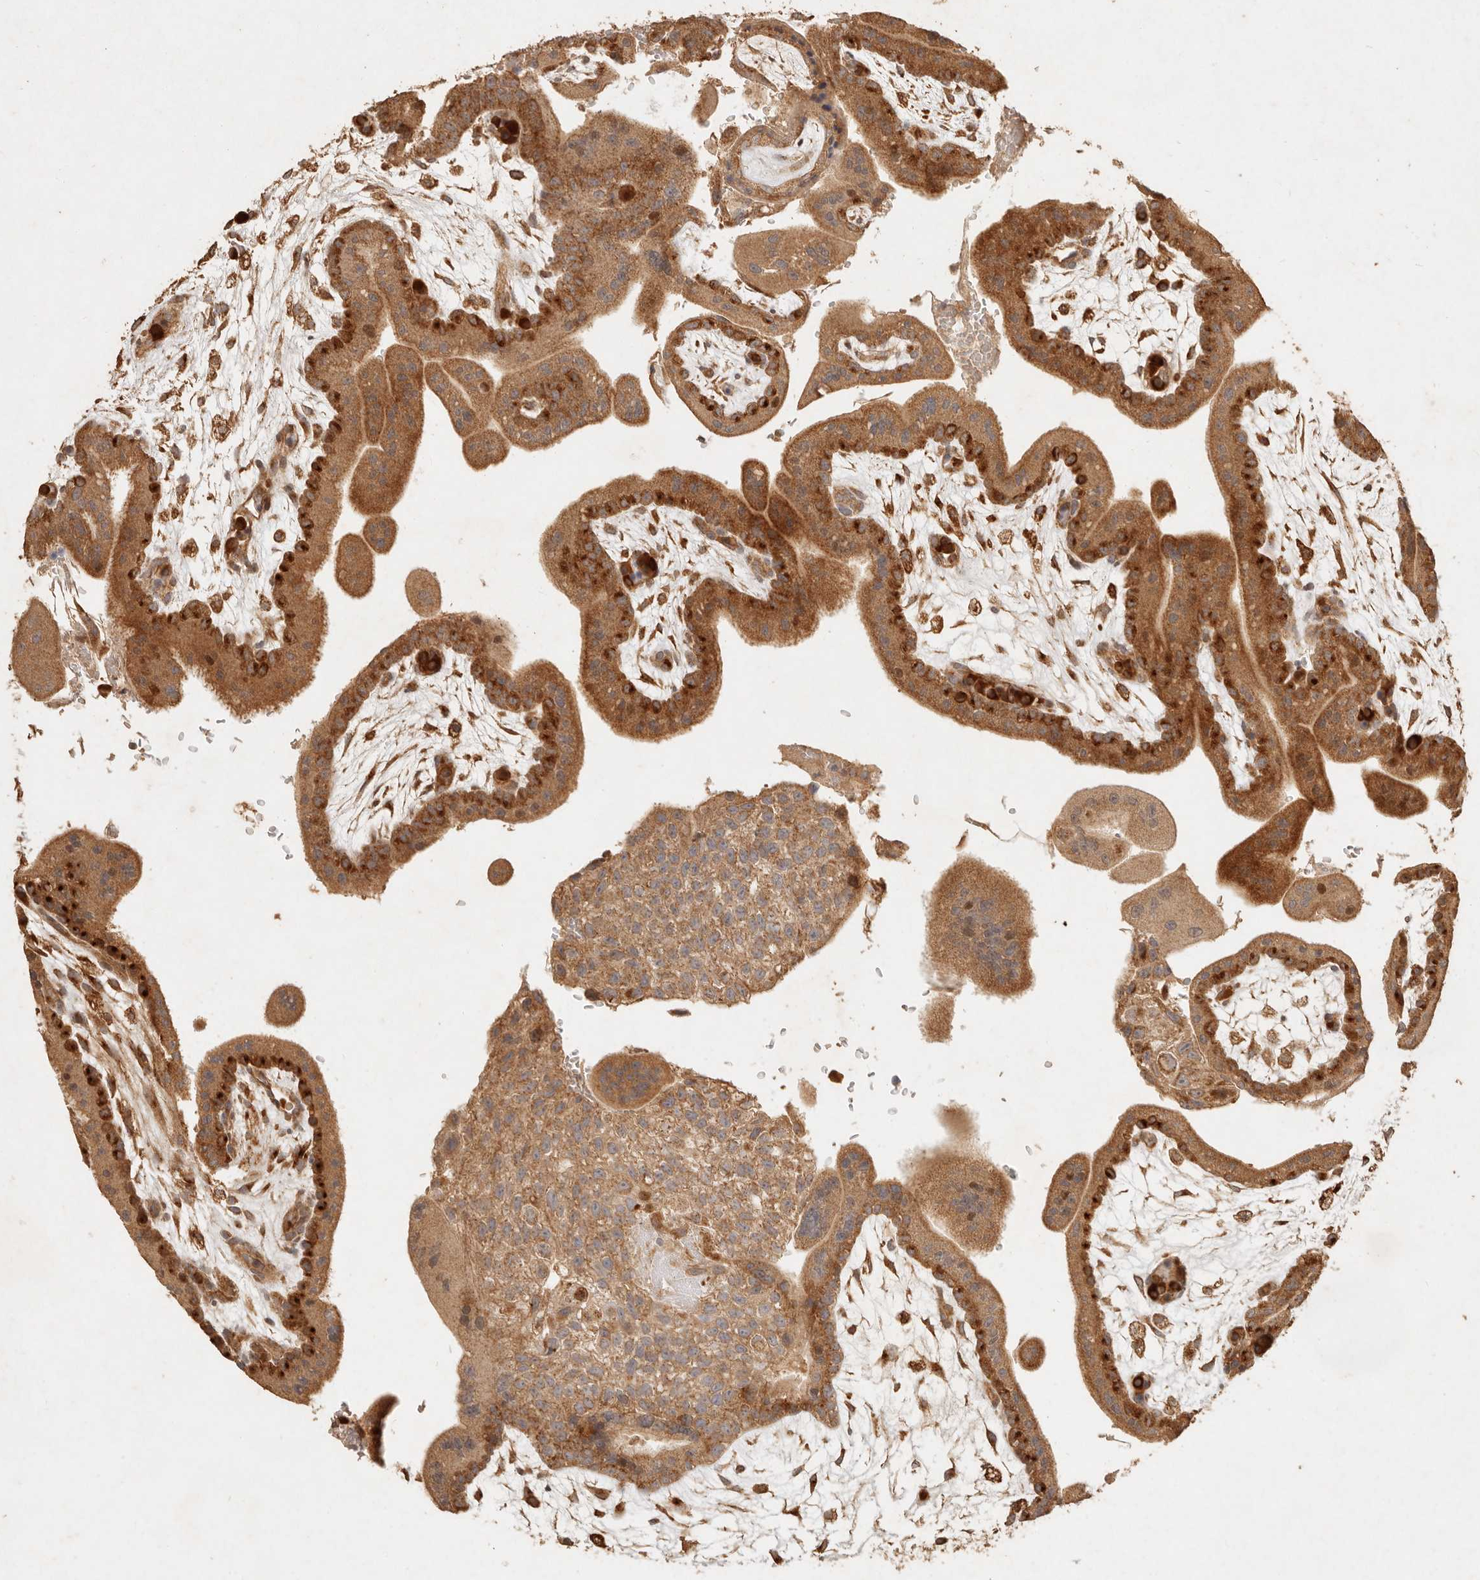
{"staining": {"intensity": "weak", "quantity": ">75%", "location": "cytoplasmic/membranous"}, "tissue": "placenta", "cell_type": "Decidual cells", "image_type": "normal", "snomed": [{"axis": "morphology", "description": "Normal tissue, NOS"}, {"axis": "topography", "description": "Placenta"}], "caption": "High-power microscopy captured an immunohistochemistry micrograph of unremarkable placenta, revealing weak cytoplasmic/membranous expression in approximately >75% of decidual cells. (Brightfield microscopy of DAB IHC at high magnification).", "gene": "CLEC4C", "patient": {"sex": "female", "age": 35}}